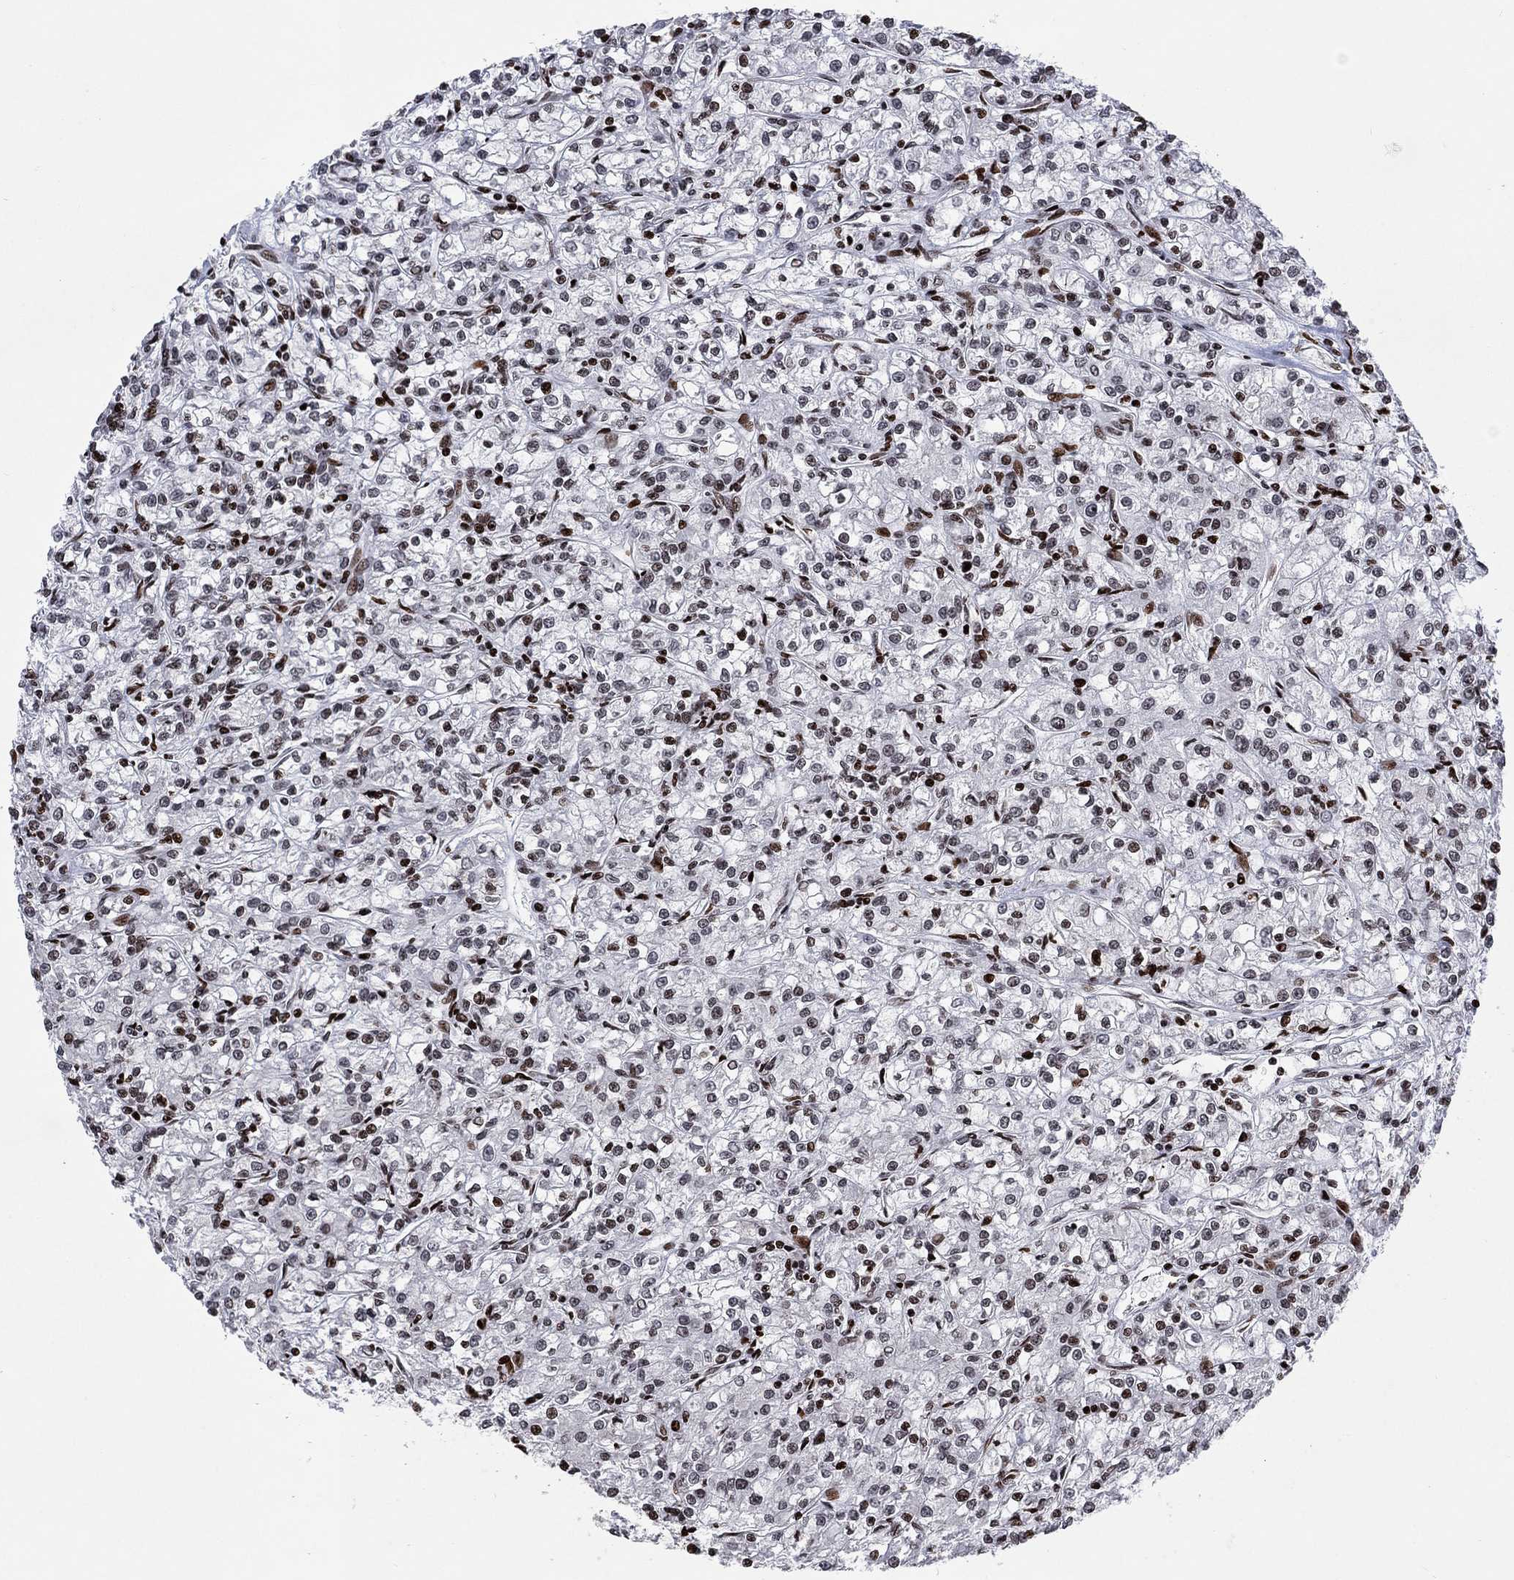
{"staining": {"intensity": "moderate", "quantity": "<25%", "location": "nuclear"}, "tissue": "renal cancer", "cell_type": "Tumor cells", "image_type": "cancer", "snomed": [{"axis": "morphology", "description": "Adenocarcinoma, NOS"}, {"axis": "topography", "description": "Kidney"}], "caption": "IHC histopathology image of human renal cancer (adenocarcinoma) stained for a protein (brown), which shows low levels of moderate nuclear expression in about <25% of tumor cells.", "gene": "SRSF3", "patient": {"sex": "female", "age": 59}}